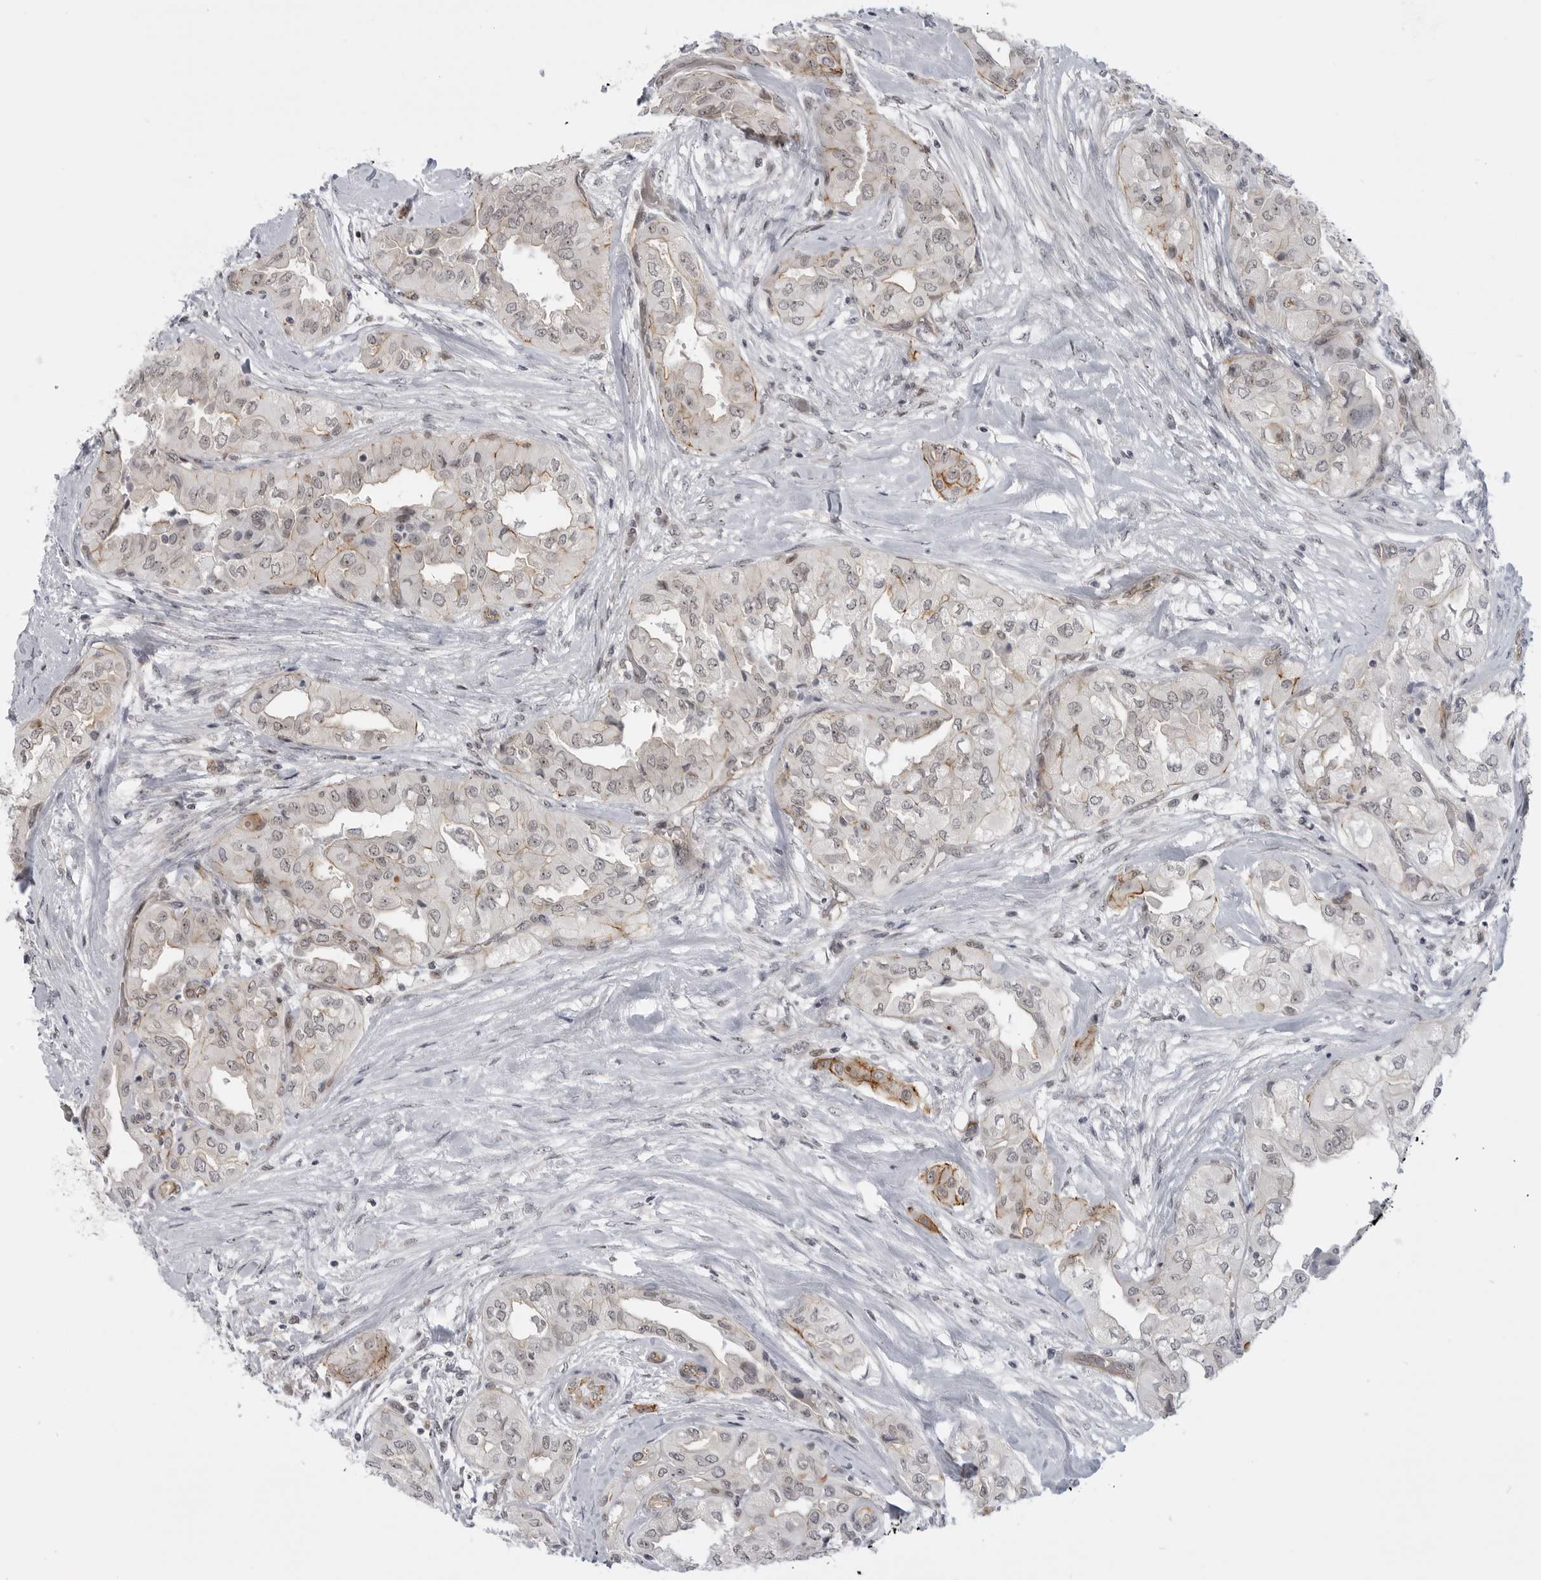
{"staining": {"intensity": "moderate", "quantity": "<25%", "location": "cytoplasmic/membranous"}, "tissue": "thyroid cancer", "cell_type": "Tumor cells", "image_type": "cancer", "snomed": [{"axis": "morphology", "description": "Papillary adenocarcinoma, NOS"}, {"axis": "topography", "description": "Thyroid gland"}], "caption": "This photomicrograph reveals immunohistochemistry staining of thyroid cancer, with low moderate cytoplasmic/membranous staining in about <25% of tumor cells.", "gene": "CEP295NL", "patient": {"sex": "female", "age": 59}}